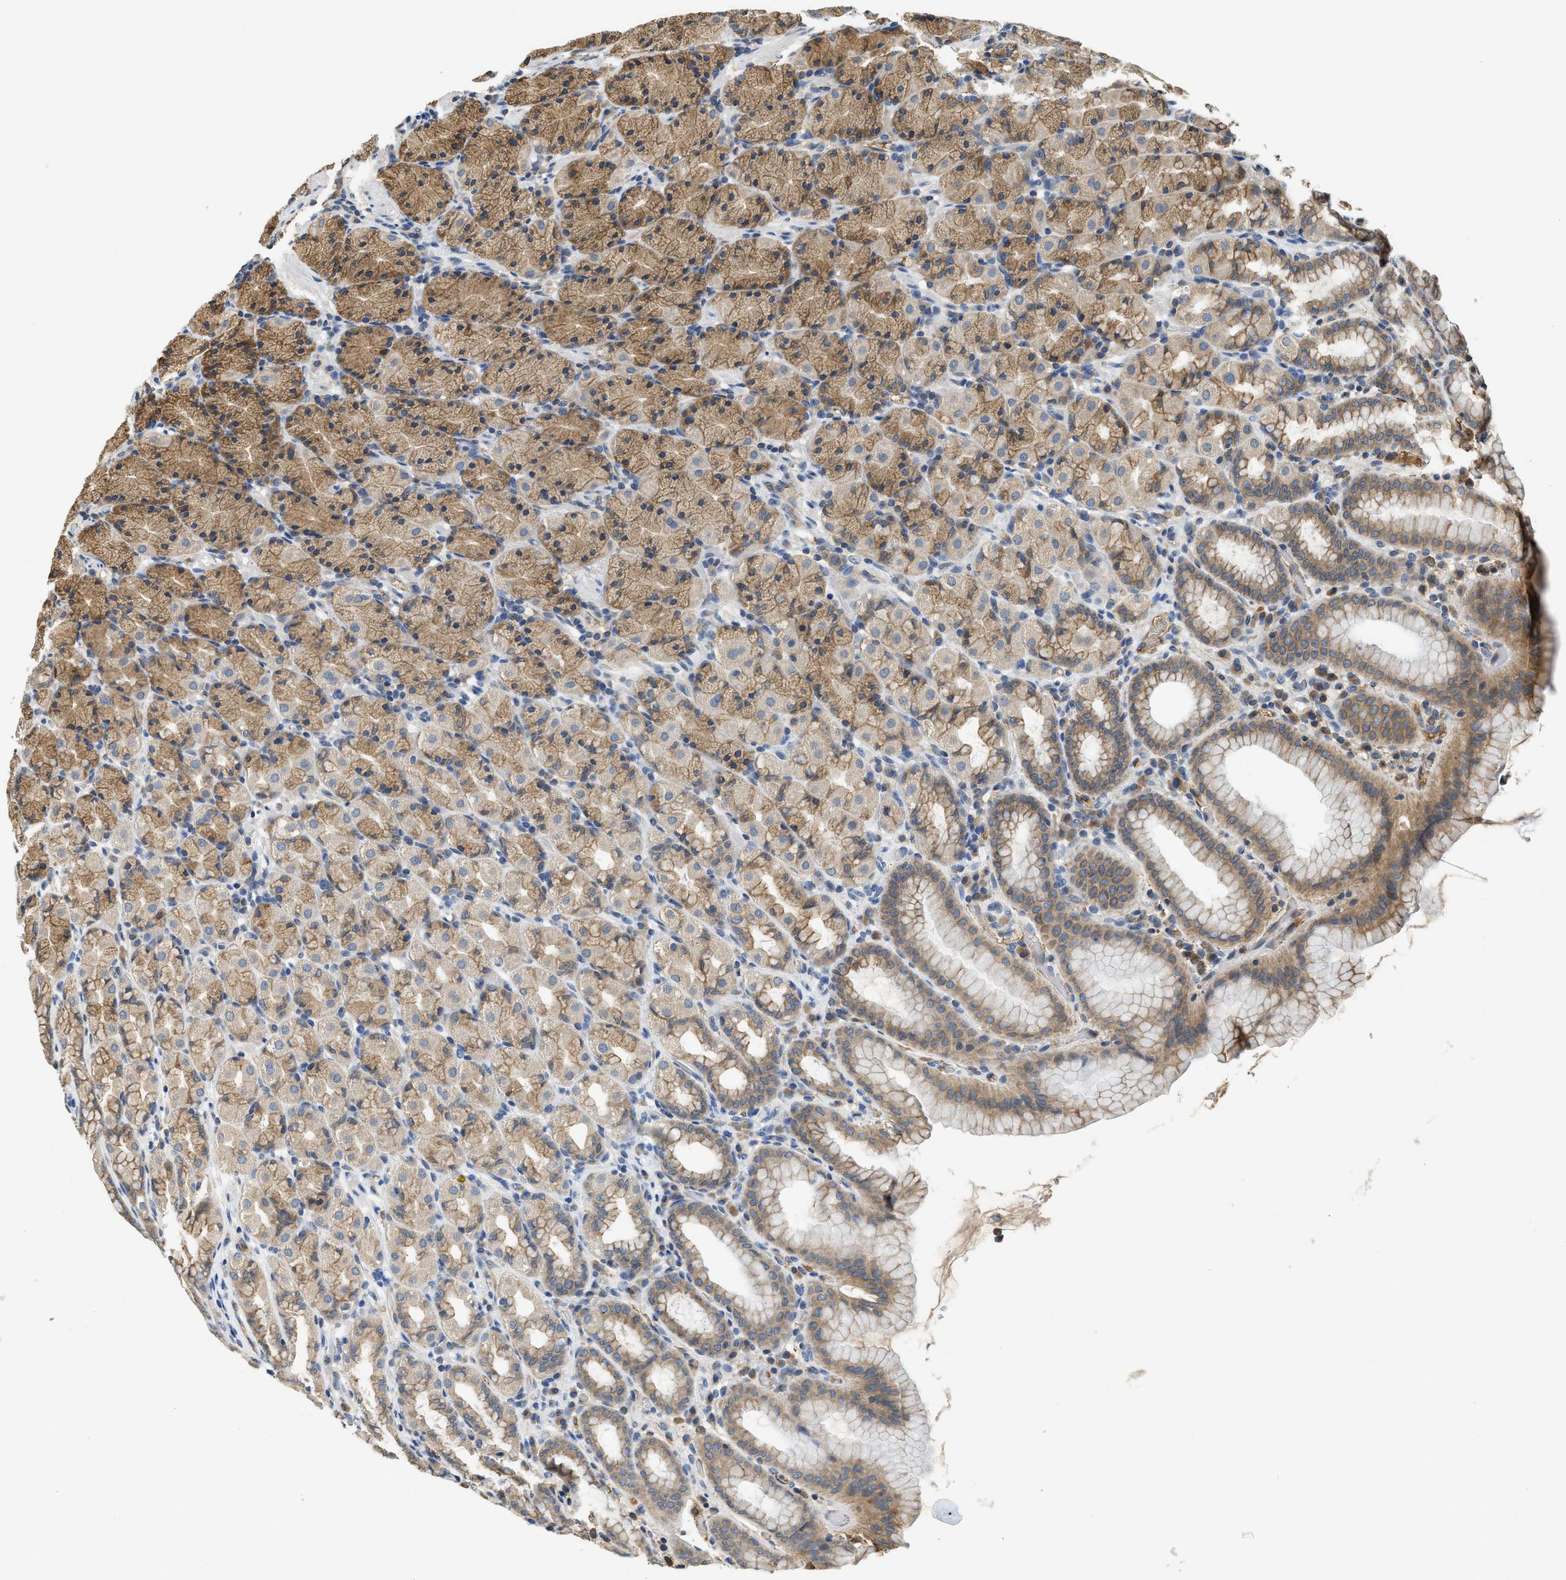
{"staining": {"intensity": "moderate", "quantity": ">75%", "location": "cytoplasmic/membranous"}, "tissue": "stomach", "cell_type": "Glandular cells", "image_type": "normal", "snomed": [{"axis": "morphology", "description": "Normal tissue, NOS"}, {"axis": "topography", "description": "Stomach, upper"}], "caption": "Moderate cytoplasmic/membranous positivity for a protein is seen in approximately >75% of glandular cells of normal stomach using immunohistochemistry.", "gene": "BCAP31", "patient": {"sex": "male", "age": 68}}